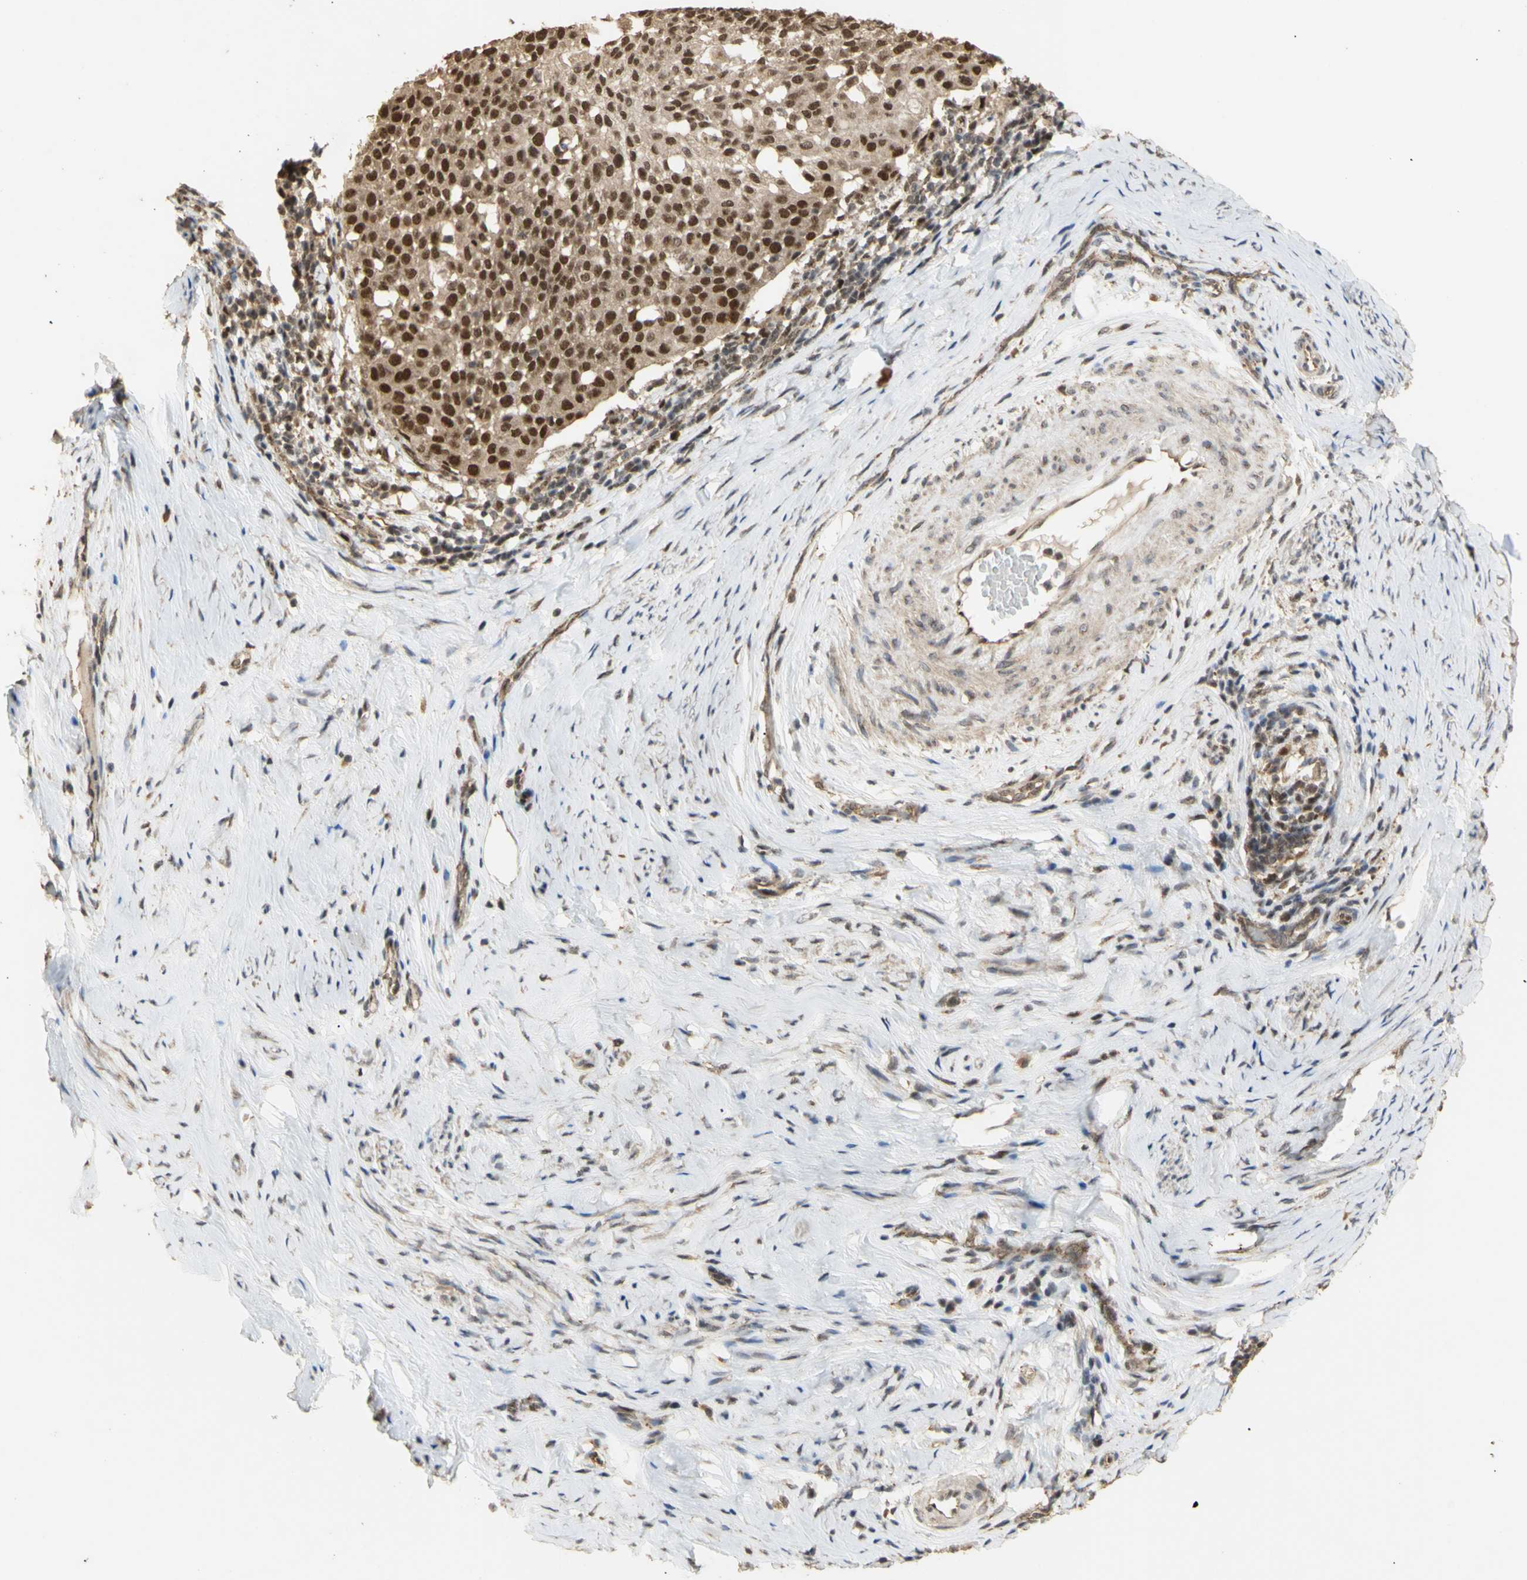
{"staining": {"intensity": "moderate", "quantity": ">75%", "location": "cytoplasmic/membranous,nuclear"}, "tissue": "cervical cancer", "cell_type": "Tumor cells", "image_type": "cancer", "snomed": [{"axis": "morphology", "description": "Squamous cell carcinoma, NOS"}, {"axis": "topography", "description": "Cervix"}], "caption": "Cervical cancer (squamous cell carcinoma) stained with a brown dye shows moderate cytoplasmic/membranous and nuclear positive expression in about >75% of tumor cells.", "gene": "GTF2E2", "patient": {"sex": "female", "age": 51}}